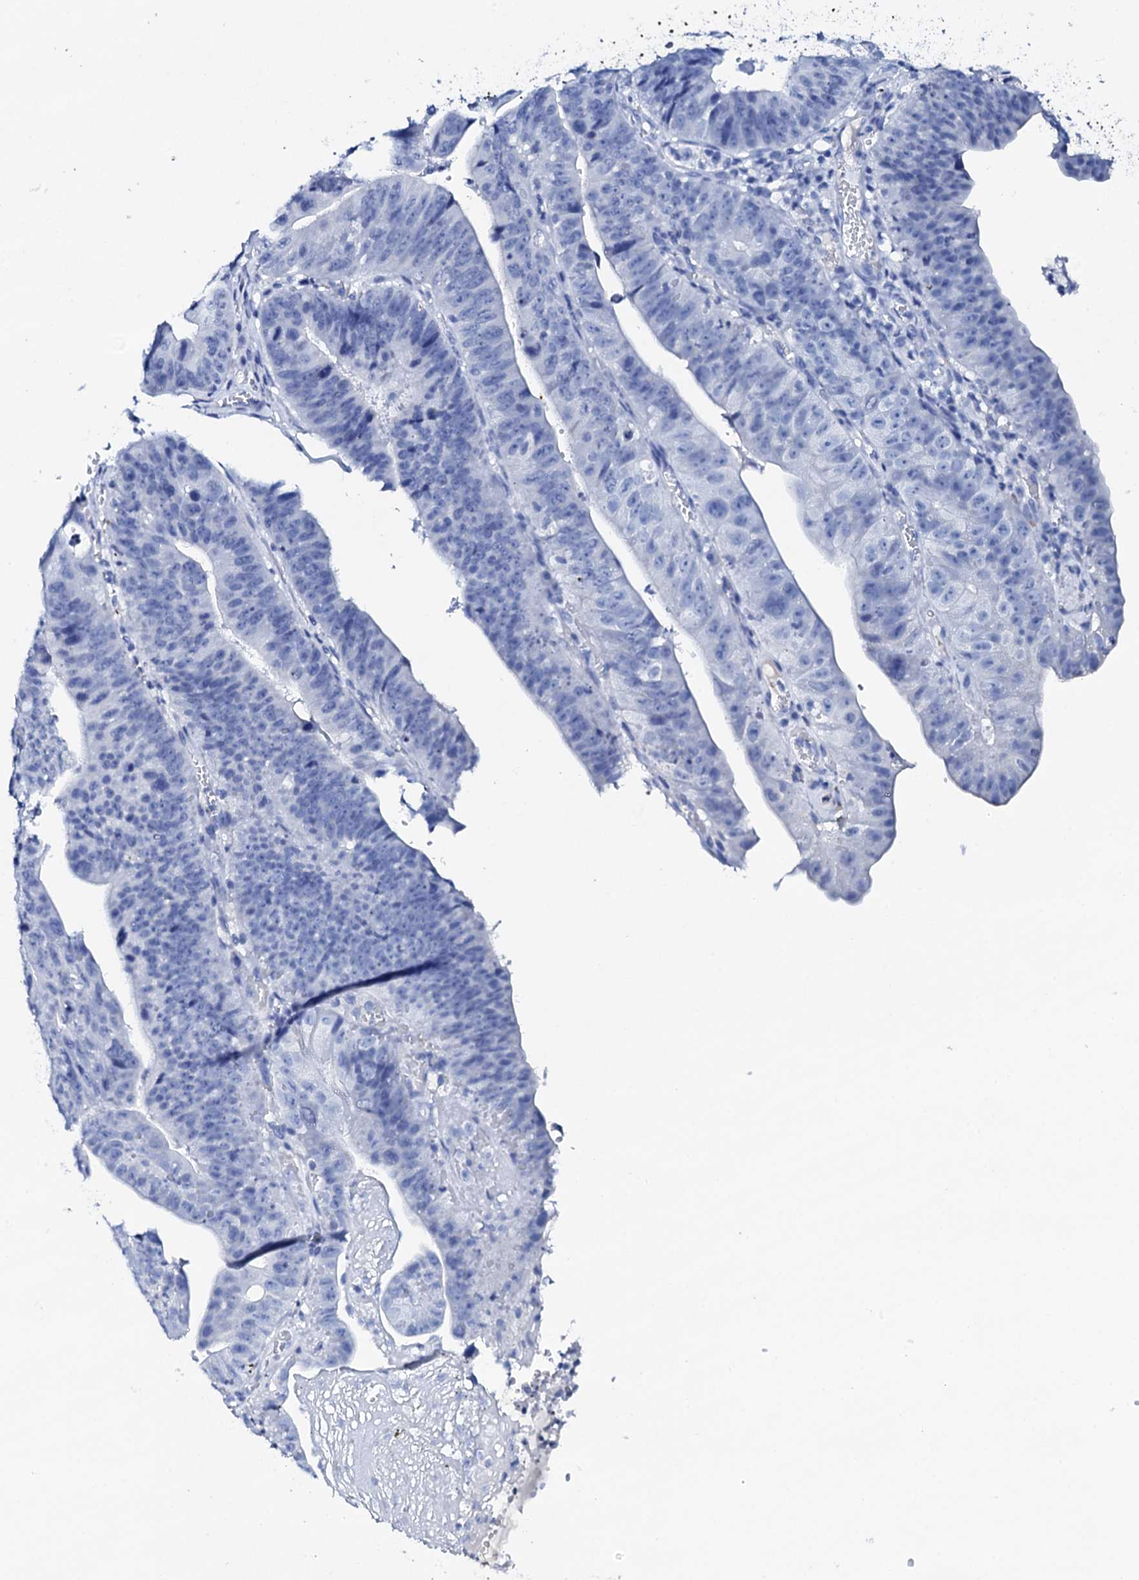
{"staining": {"intensity": "negative", "quantity": "none", "location": "none"}, "tissue": "stomach cancer", "cell_type": "Tumor cells", "image_type": "cancer", "snomed": [{"axis": "morphology", "description": "Adenocarcinoma, NOS"}, {"axis": "topography", "description": "Stomach"}], "caption": "This is a histopathology image of IHC staining of adenocarcinoma (stomach), which shows no expression in tumor cells.", "gene": "FBXL16", "patient": {"sex": "male", "age": 59}}